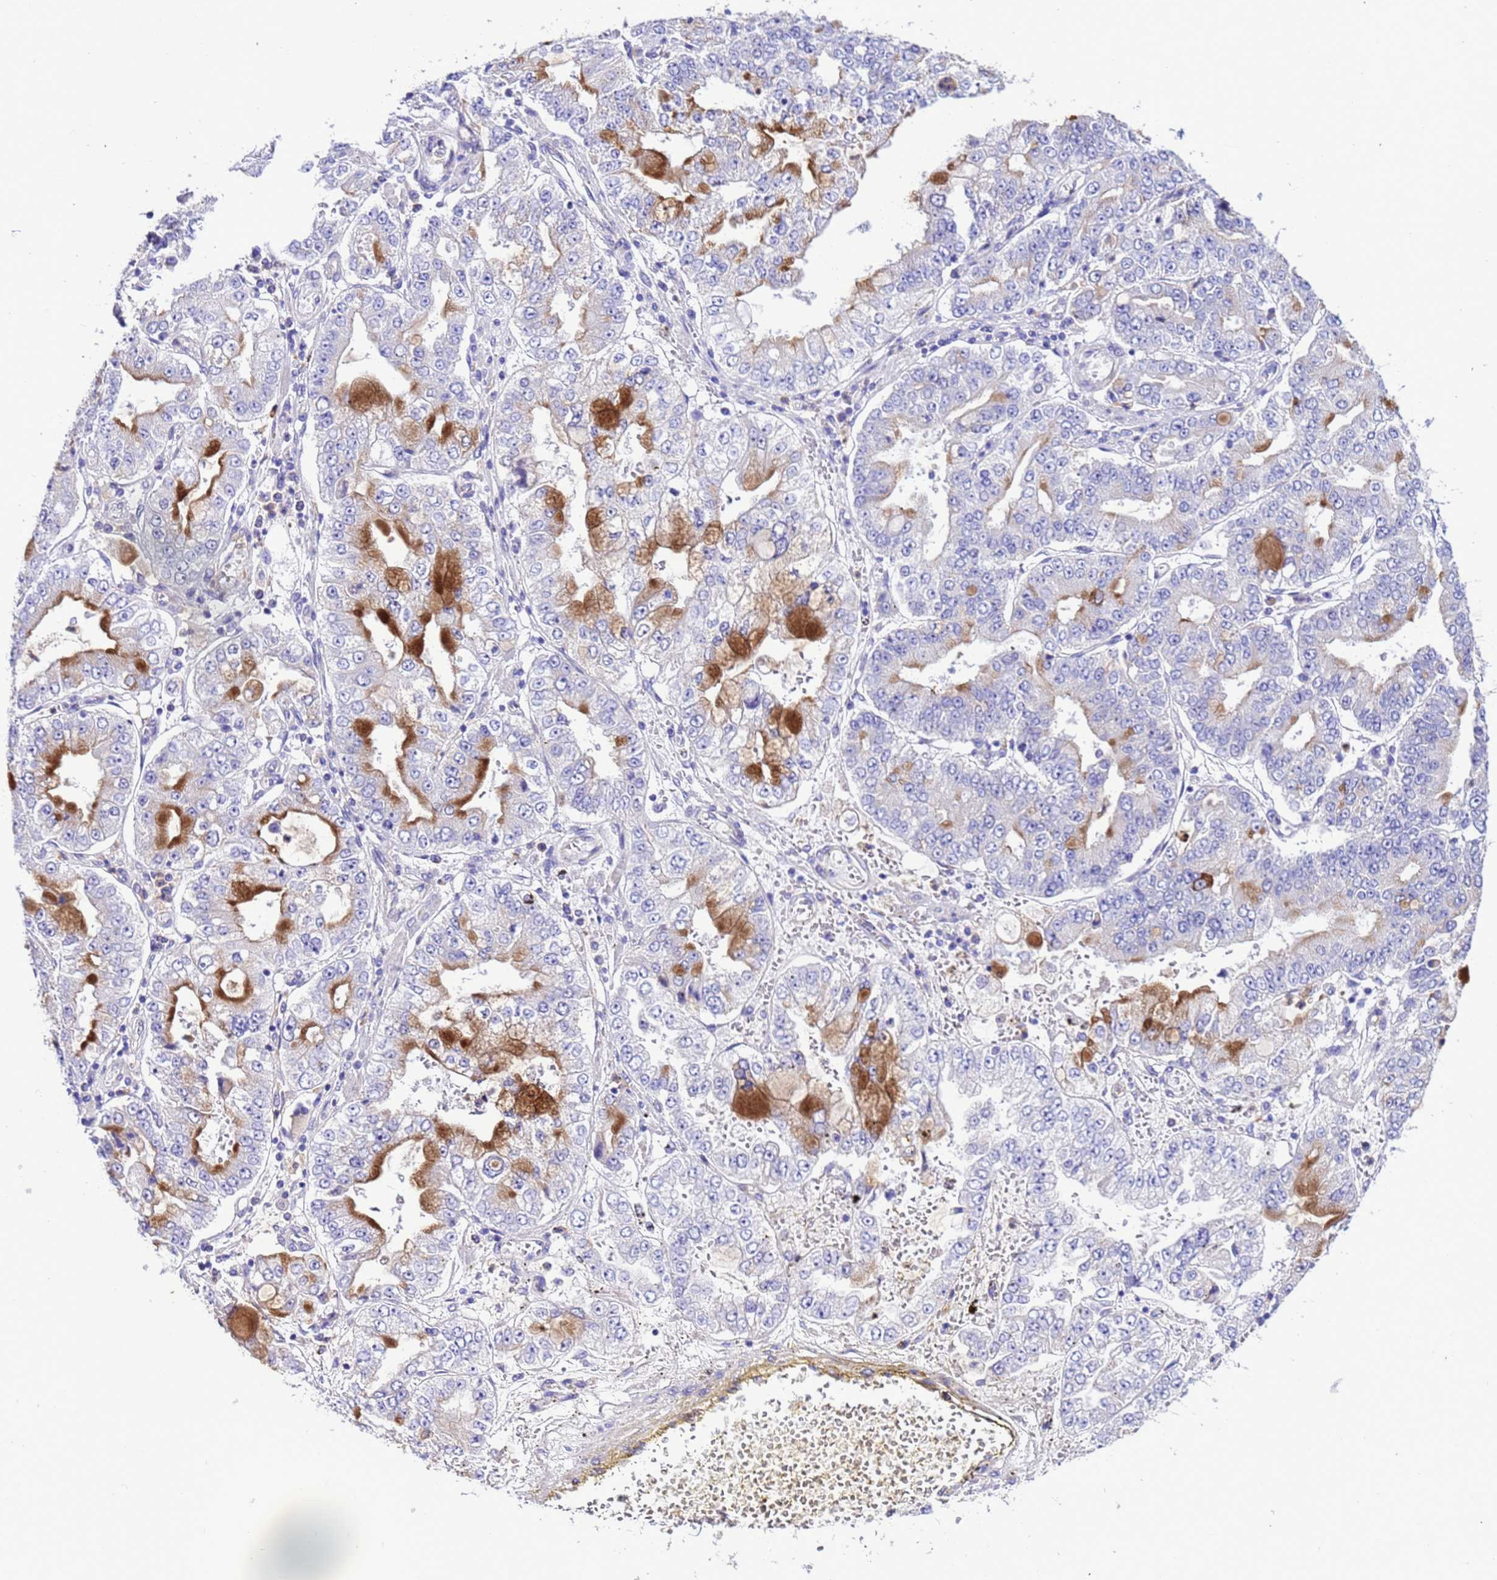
{"staining": {"intensity": "strong", "quantity": "<25%", "location": "cytoplasmic/membranous"}, "tissue": "stomach cancer", "cell_type": "Tumor cells", "image_type": "cancer", "snomed": [{"axis": "morphology", "description": "Adenocarcinoma, NOS"}, {"axis": "topography", "description": "Stomach"}], "caption": "Human adenocarcinoma (stomach) stained for a protein (brown) displays strong cytoplasmic/membranous positive positivity in approximately <25% of tumor cells.", "gene": "KICS2", "patient": {"sex": "male", "age": 76}}